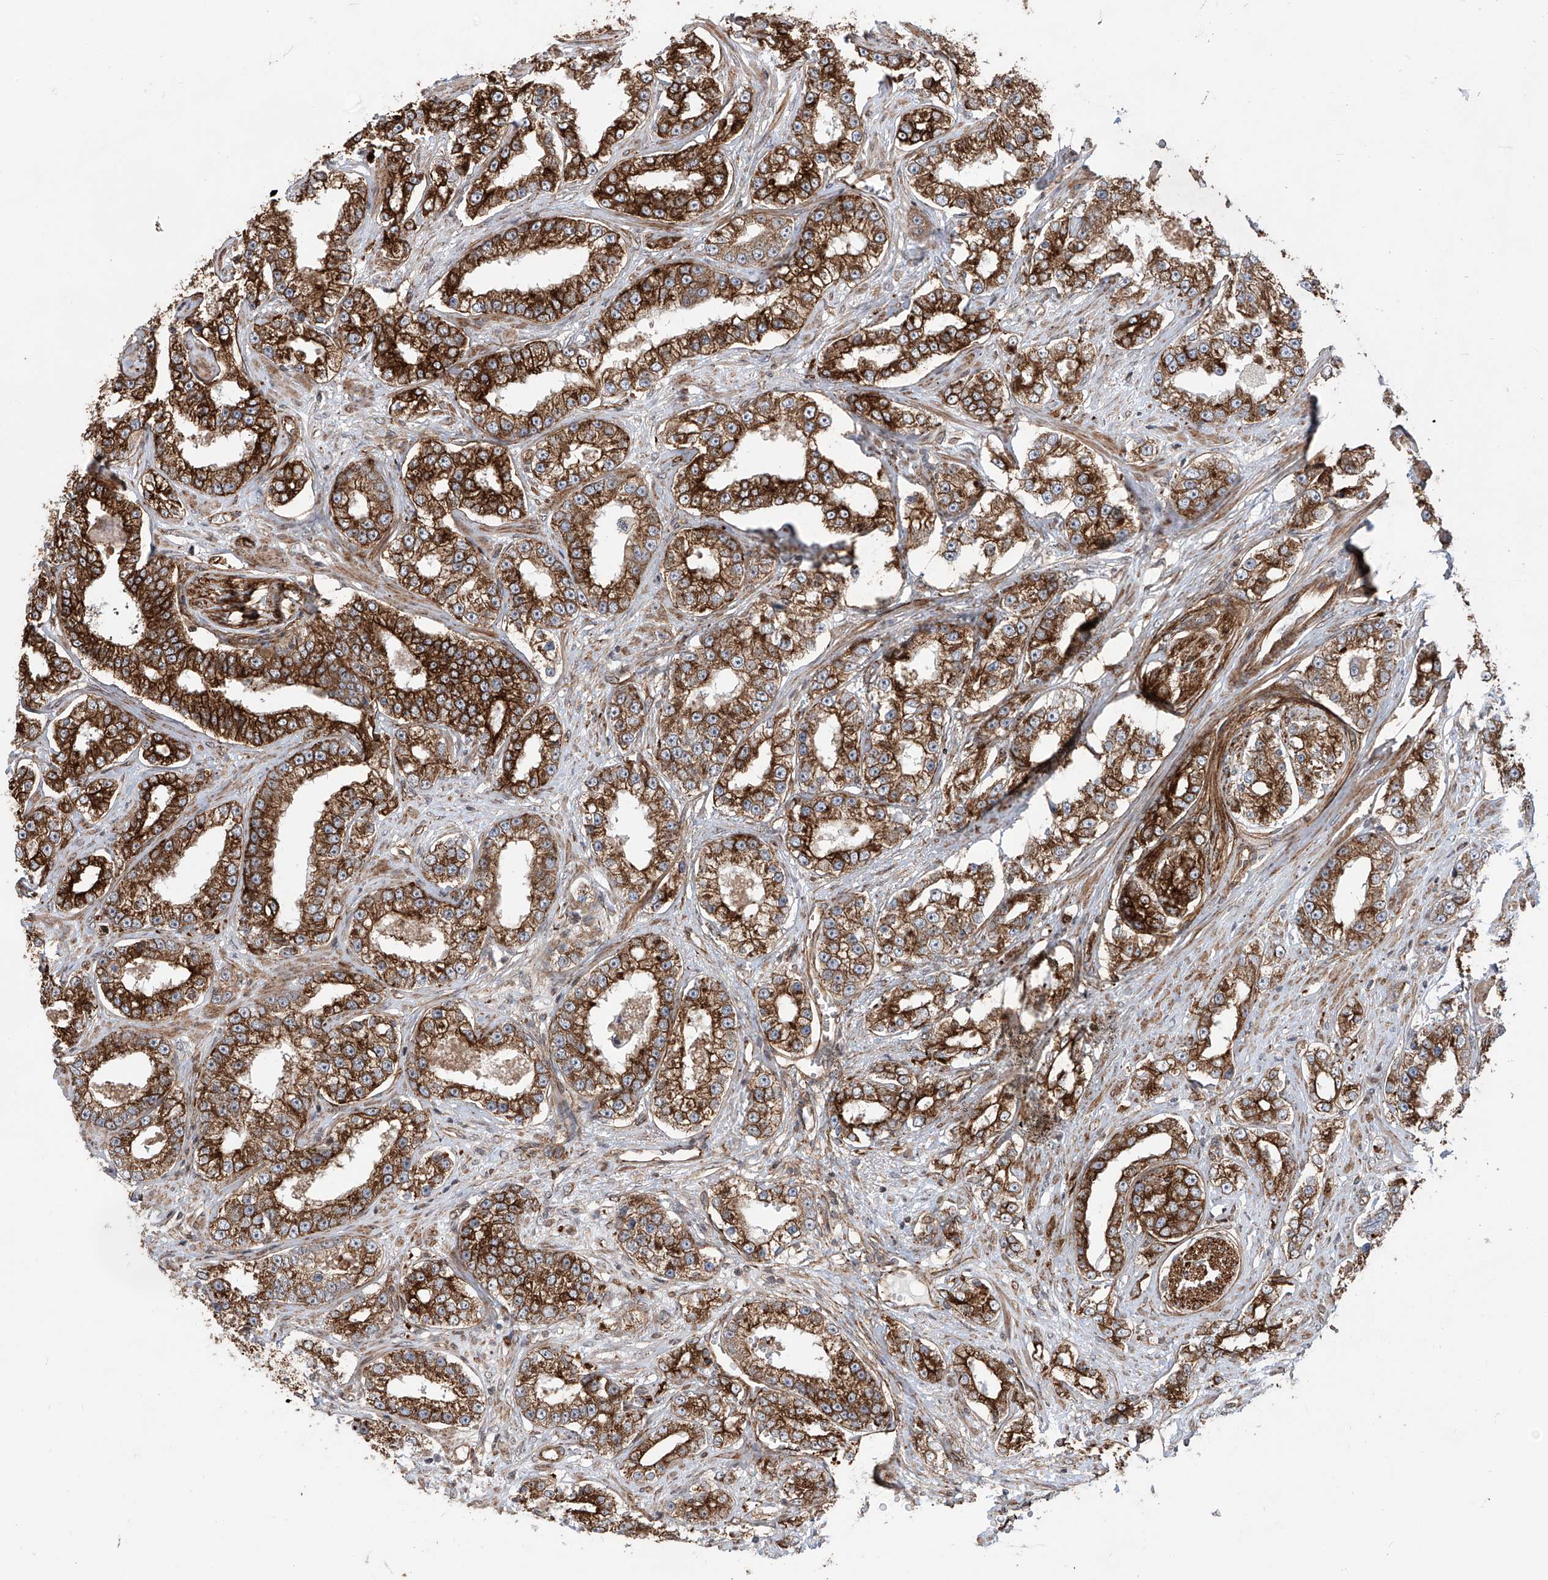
{"staining": {"intensity": "strong", "quantity": ">75%", "location": "cytoplasmic/membranous"}, "tissue": "prostate cancer", "cell_type": "Tumor cells", "image_type": "cancer", "snomed": [{"axis": "morphology", "description": "Normal tissue, NOS"}, {"axis": "morphology", "description": "Adenocarcinoma, High grade"}, {"axis": "topography", "description": "Prostate"}], "caption": "Protein staining exhibits strong cytoplasmic/membranous staining in approximately >75% of tumor cells in prostate cancer (high-grade adenocarcinoma).", "gene": "APAF1", "patient": {"sex": "male", "age": 83}}